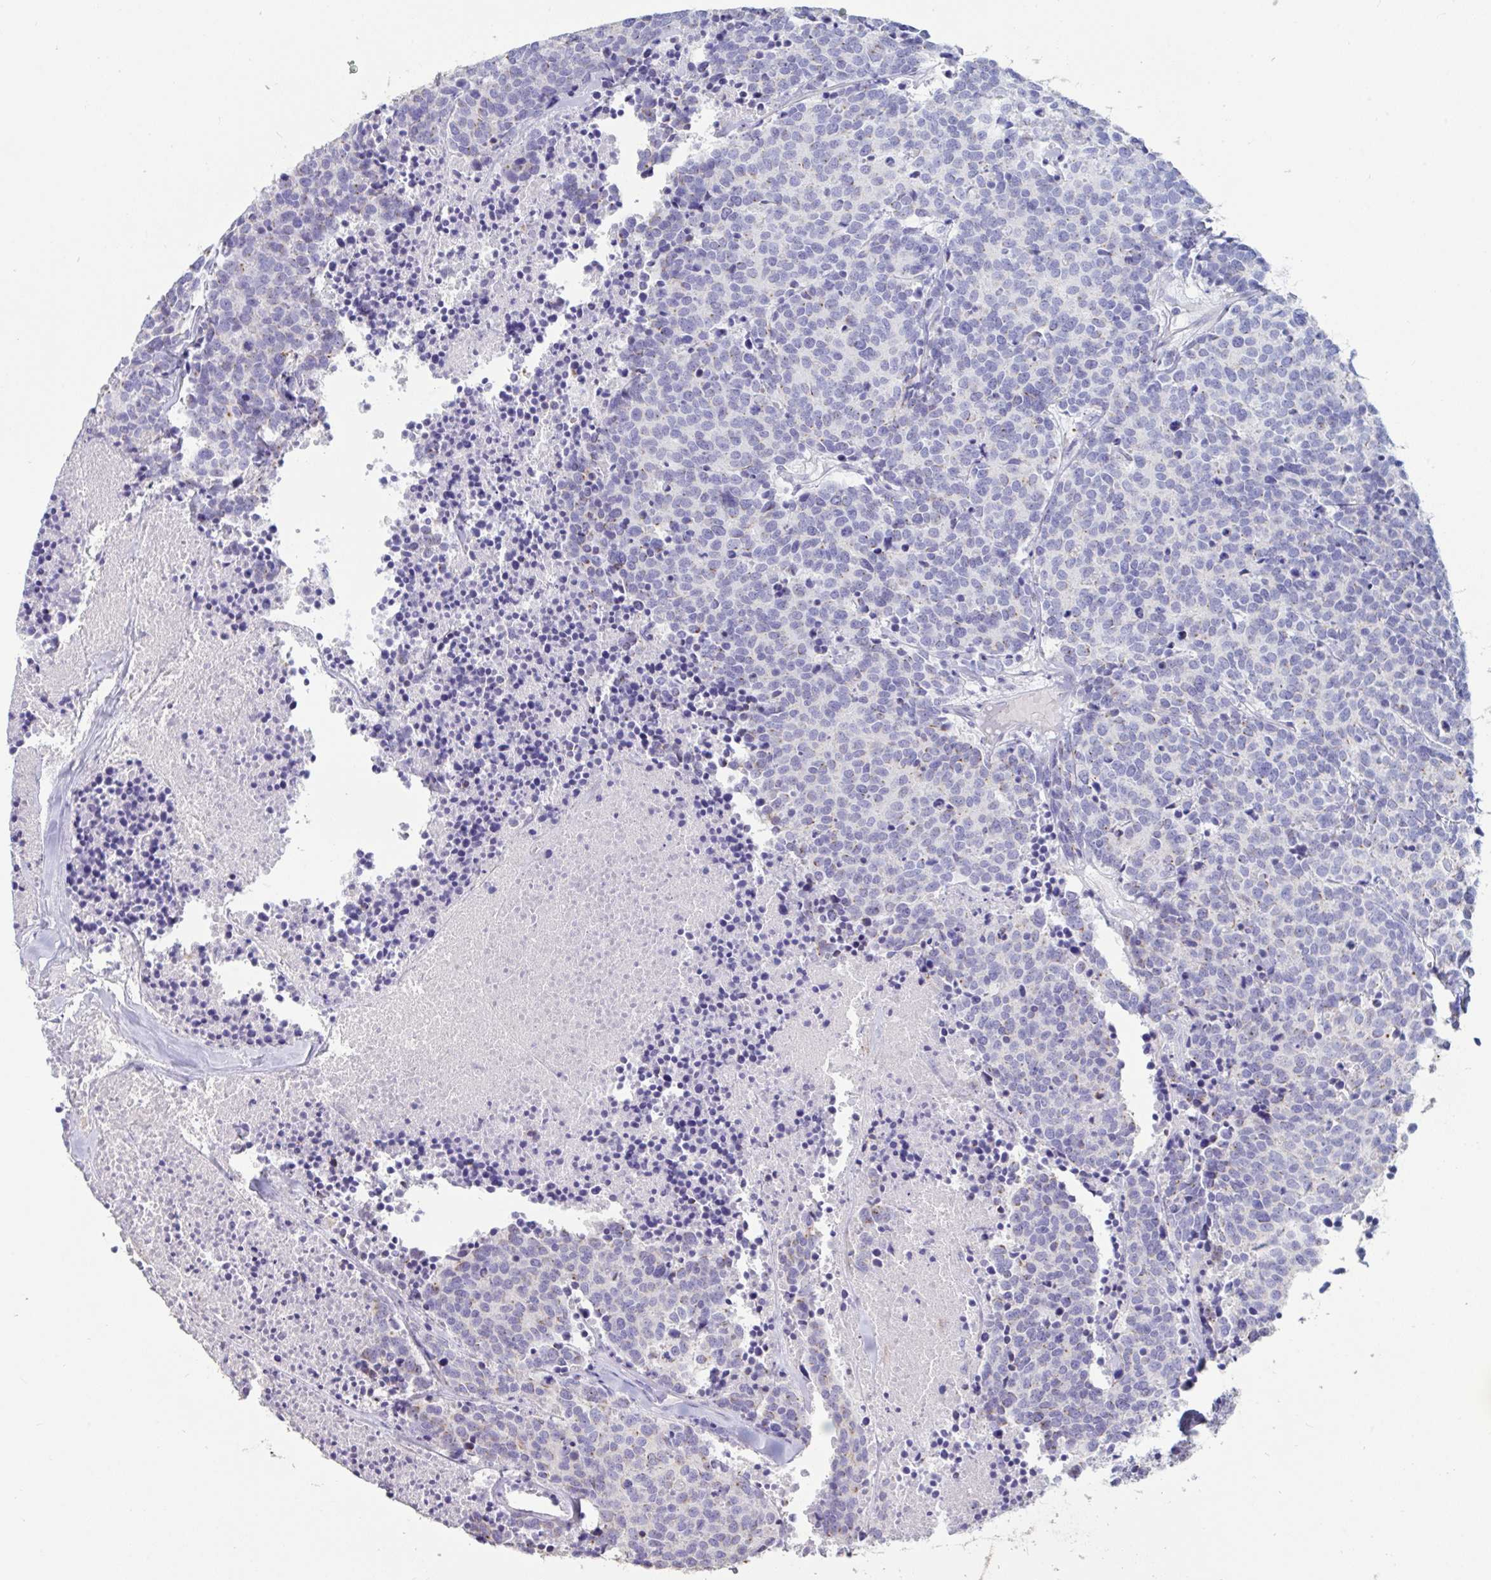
{"staining": {"intensity": "negative", "quantity": "none", "location": "none"}, "tissue": "carcinoid", "cell_type": "Tumor cells", "image_type": "cancer", "snomed": [{"axis": "morphology", "description": "Carcinoid, malignant, NOS"}, {"axis": "topography", "description": "Skin"}], "caption": "Immunohistochemistry (IHC) micrograph of neoplastic tissue: human carcinoid stained with DAB (3,3'-diaminobenzidine) exhibits no significant protein staining in tumor cells. (Brightfield microscopy of DAB immunohistochemistry at high magnification).", "gene": "TNNC1", "patient": {"sex": "female", "age": 79}}